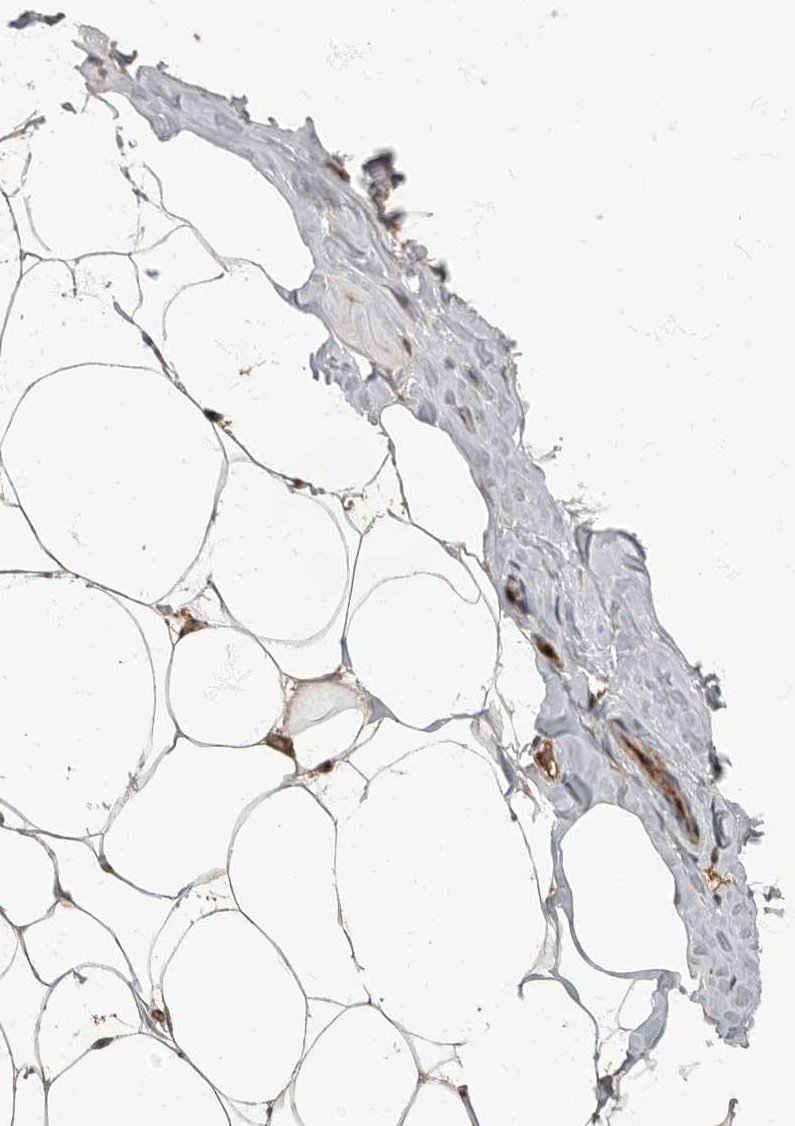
{"staining": {"intensity": "negative", "quantity": "none", "location": "none"}, "tissue": "adipose tissue", "cell_type": "Adipocytes", "image_type": "normal", "snomed": [{"axis": "morphology", "description": "Normal tissue, NOS"}, {"axis": "morphology", "description": "Fibrosis, NOS"}, {"axis": "topography", "description": "Breast"}, {"axis": "topography", "description": "Adipose tissue"}], "caption": "This image is of benign adipose tissue stained with IHC to label a protein in brown with the nuclei are counter-stained blue. There is no expression in adipocytes.", "gene": "DAAM1", "patient": {"sex": "female", "age": 39}}